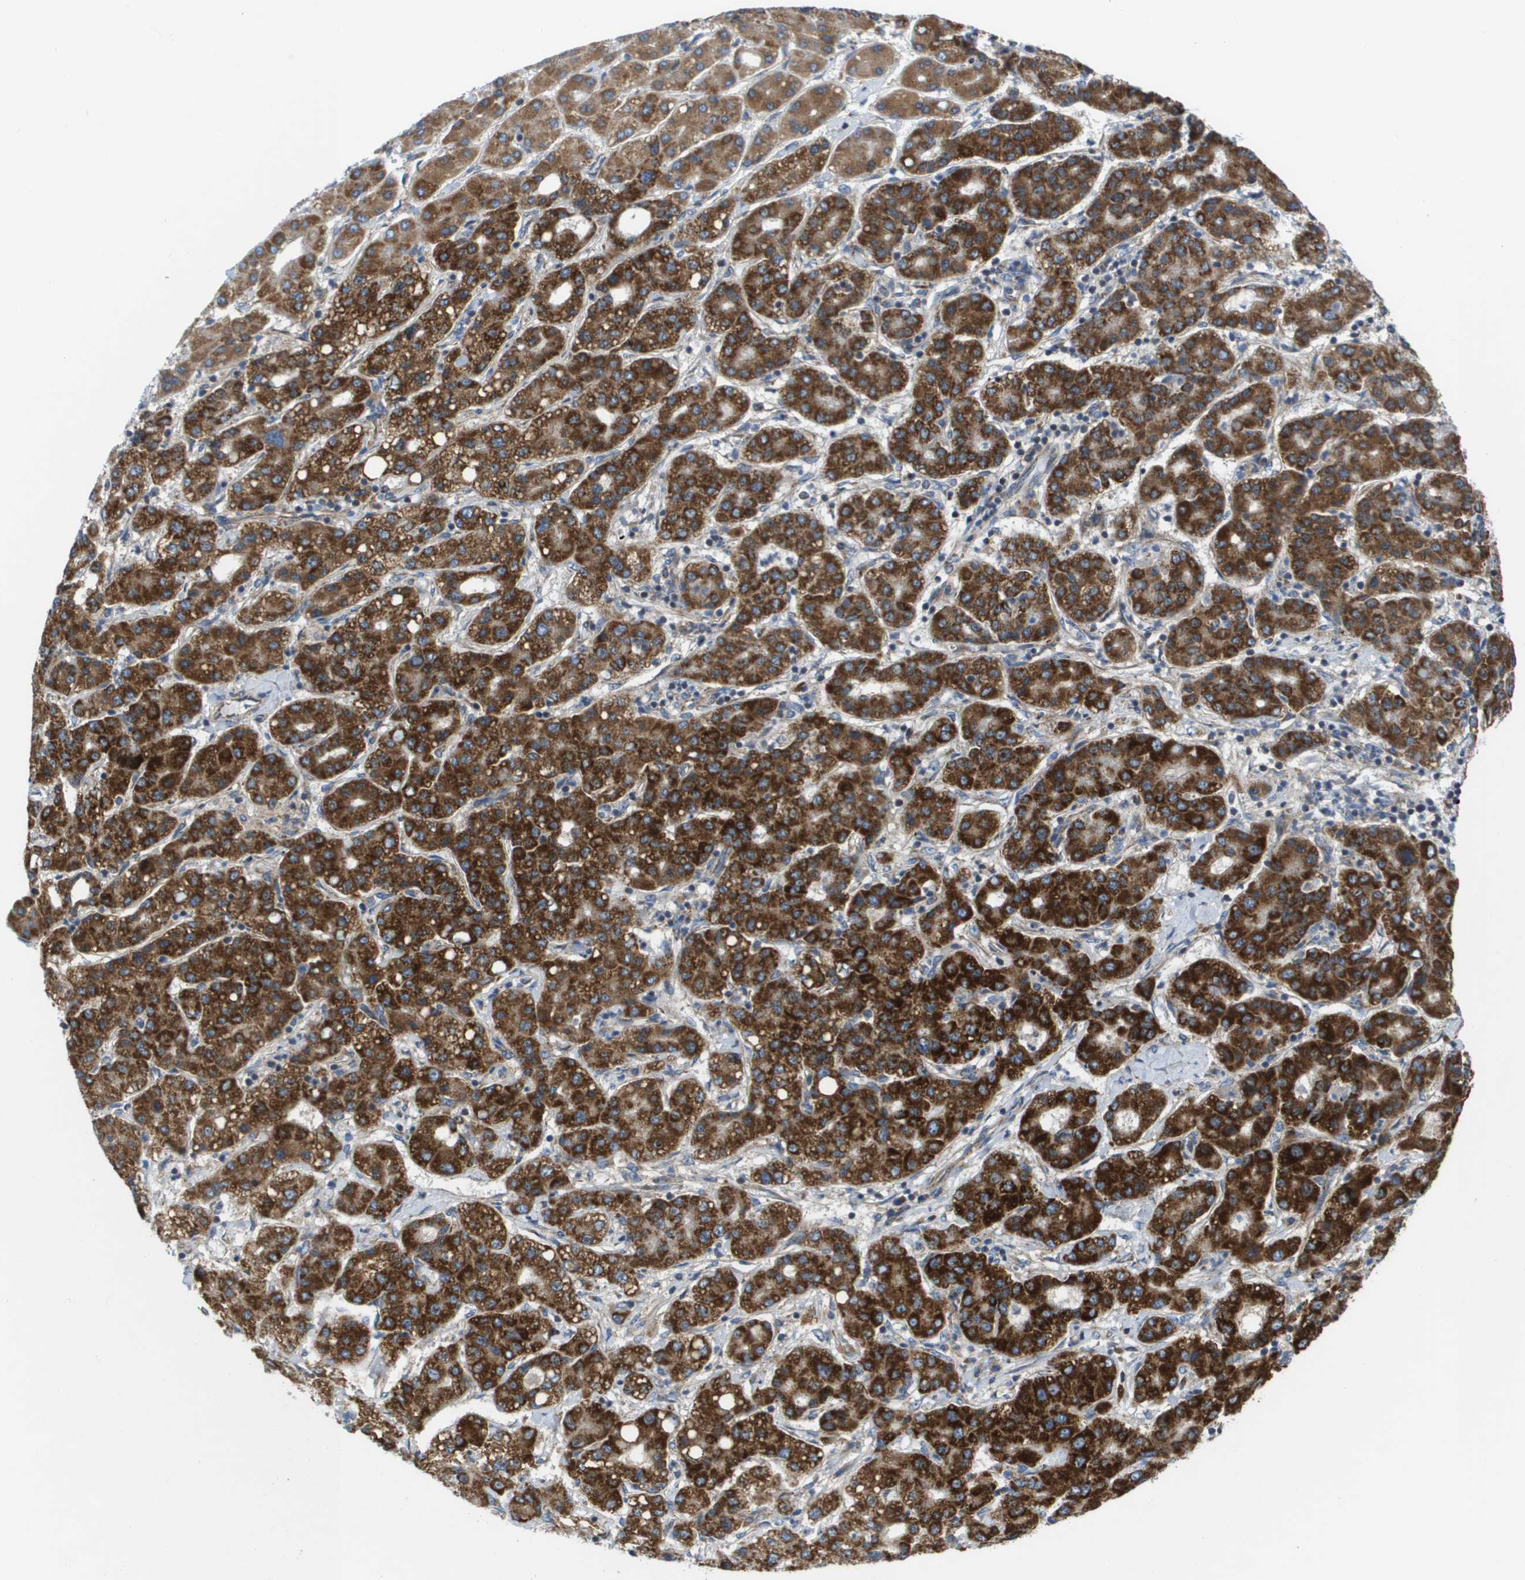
{"staining": {"intensity": "strong", "quantity": ">75%", "location": "cytoplasmic/membranous"}, "tissue": "liver cancer", "cell_type": "Tumor cells", "image_type": "cancer", "snomed": [{"axis": "morphology", "description": "Carcinoma, Hepatocellular, NOS"}, {"axis": "topography", "description": "Liver"}], "caption": "High-power microscopy captured an immunohistochemistry image of hepatocellular carcinoma (liver), revealing strong cytoplasmic/membranous positivity in approximately >75% of tumor cells. (brown staining indicates protein expression, while blue staining denotes nuclei).", "gene": "FIS1", "patient": {"sex": "male", "age": 65}}